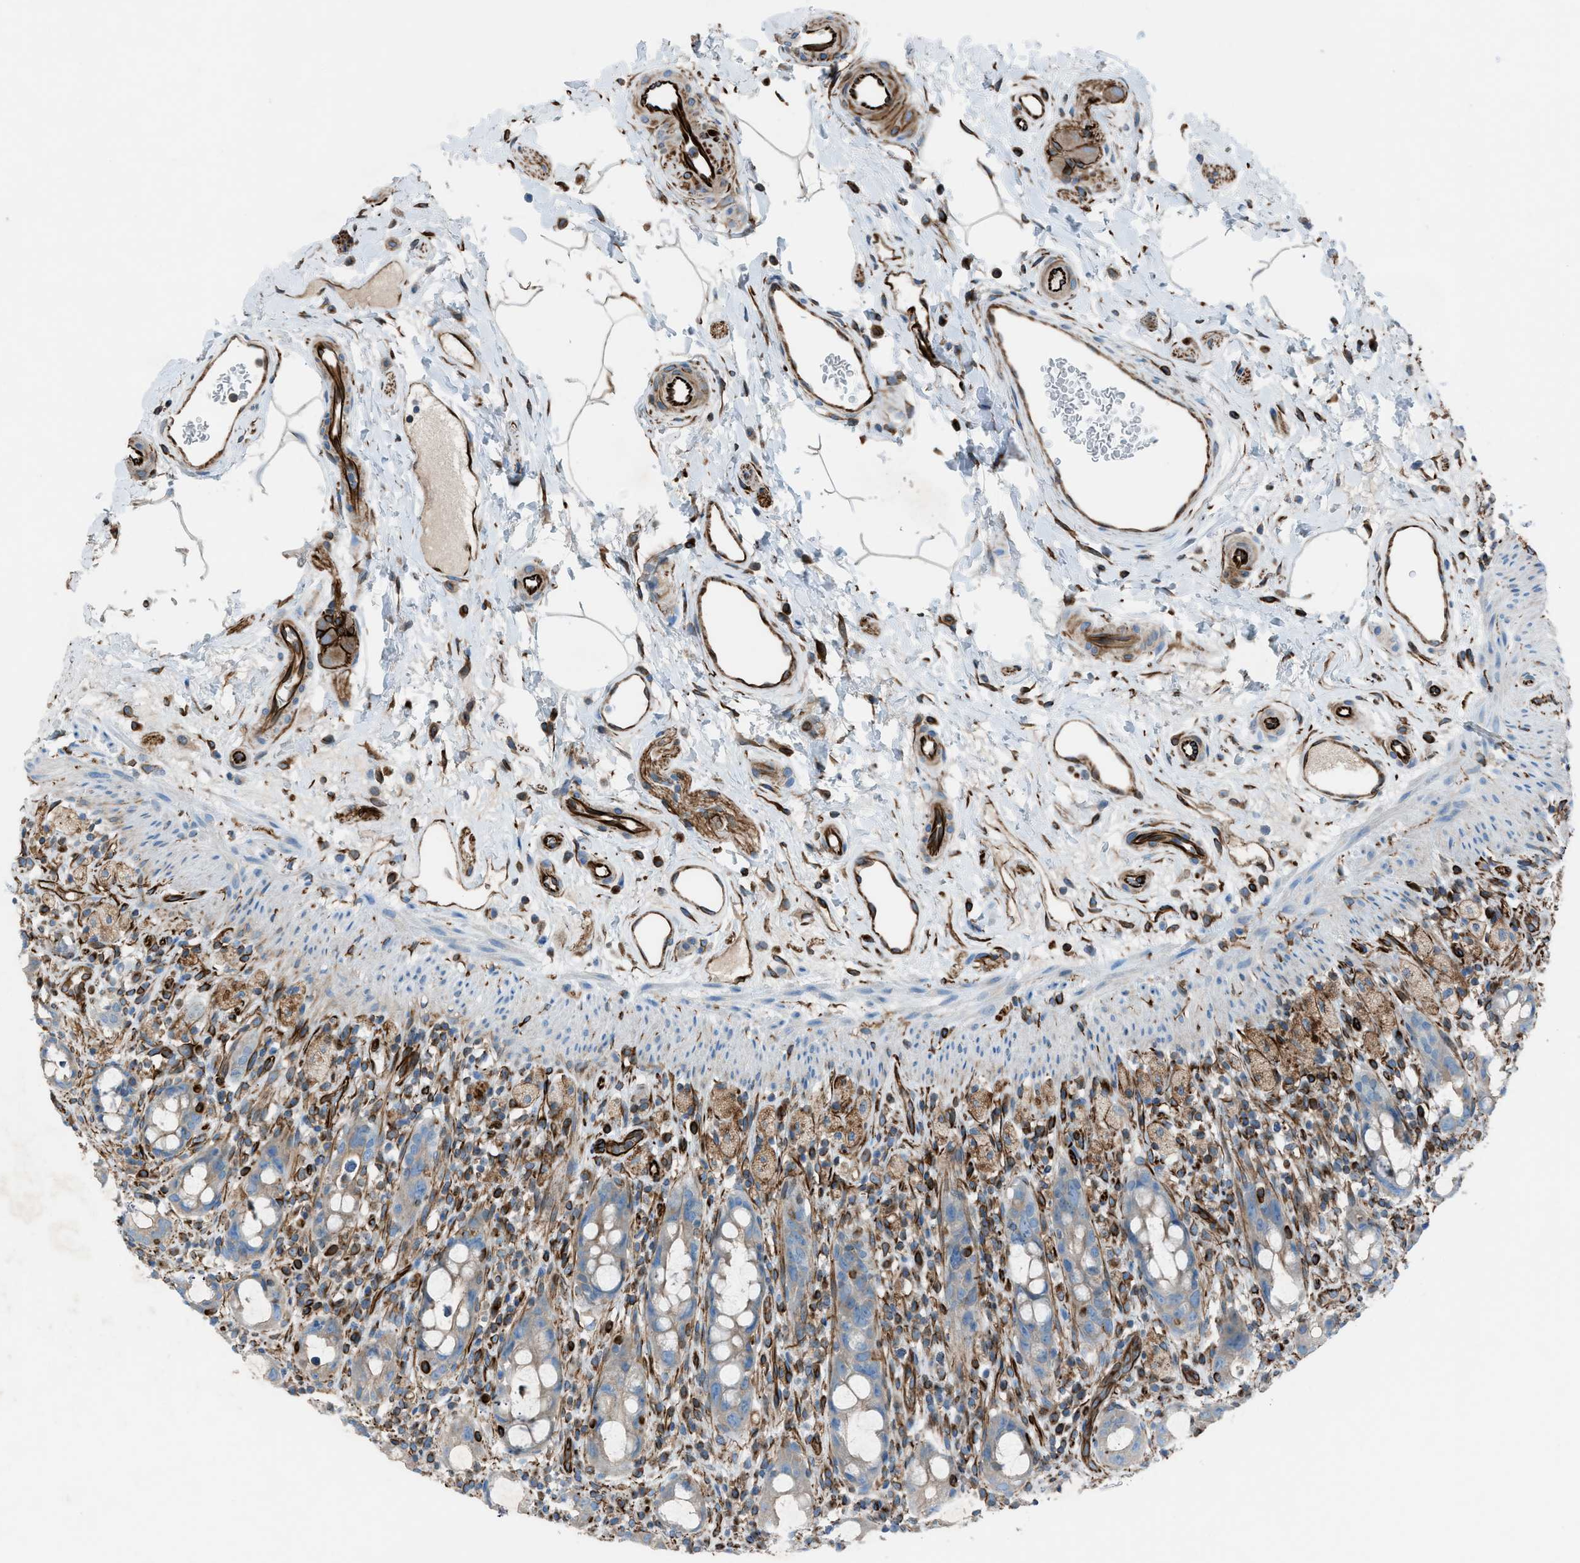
{"staining": {"intensity": "weak", "quantity": ">75%", "location": "cytoplasmic/membranous"}, "tissue": "rectum", "cell_type": "Glandular cells", "image_type": "normal", "snomed": [{"axis": "morphology", "description": "Normal tissue, NOS"}, {"axis": "topography", "description": "Rectum"}], "caption": "A low amount of weak cytoplasmic/membranous positivity is appreciated in about >75% of glandular cells in unremarkable rectum.", "gene": "CABP7", "patient": {"sex": "male", "age": 44}}